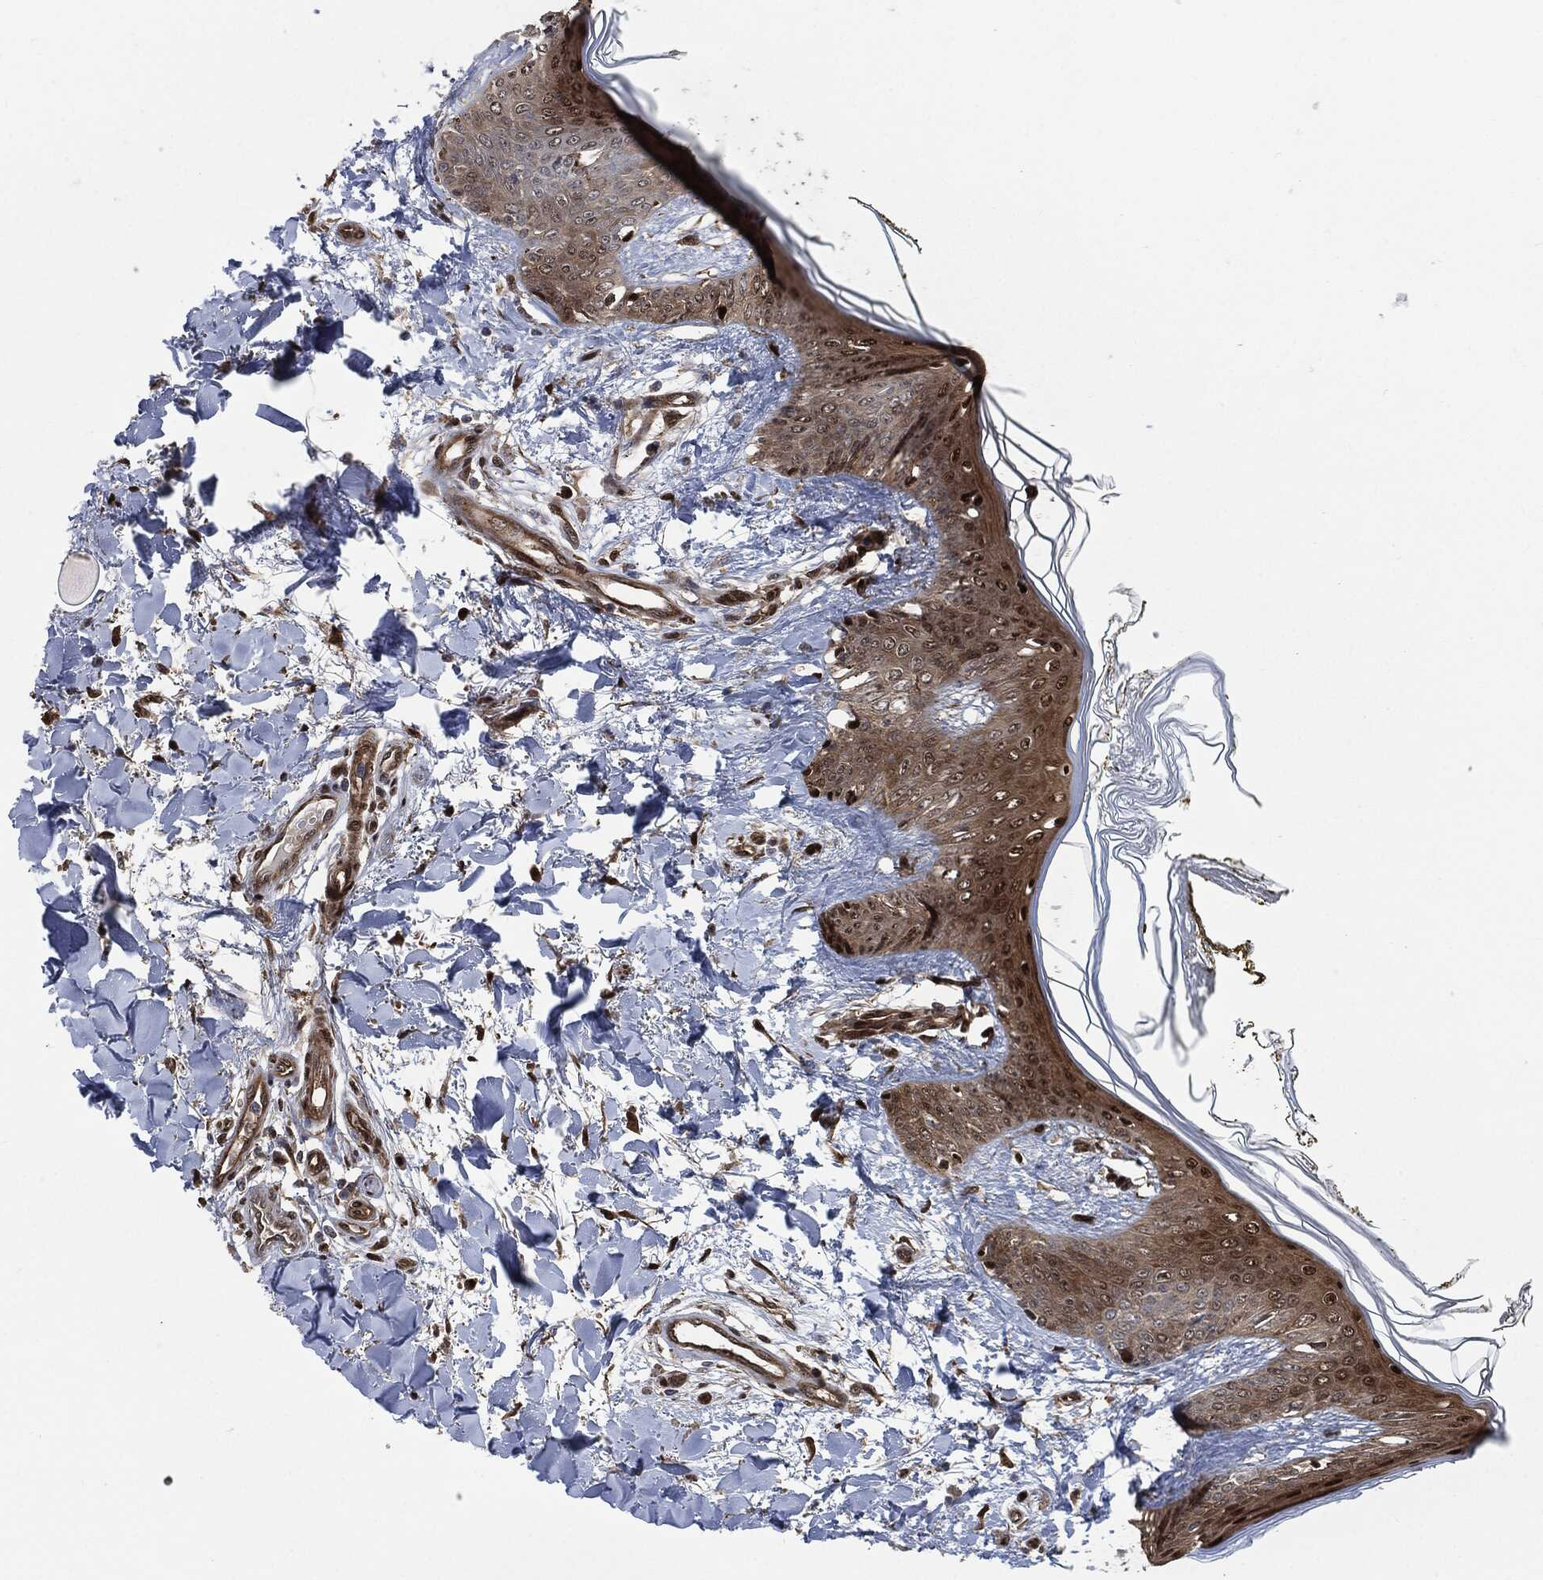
{"staining": {"intensity": "strong", "quantity": ">75%", "location": "nuclear"}, "tissue": "skin", "cell_type": "Fibroblasts", "image_type": "normal", "snomed": [{"axis": "morphology", "description": "Normal tissue, NOS"}, {"axis": "morphology", "description": "Malignant melanoma, NOS"}, {"axis": "topography", "description": "Skin"}], "caption": "Immunohistochemistry (IHC) micrograph of benign human skin stained for a protein (brown), which shows high levels of strong nuclear expression in about >75% of fibroblasts.", "gene": "DCTN1", "patient": {"sex": "female", "age": 34}}